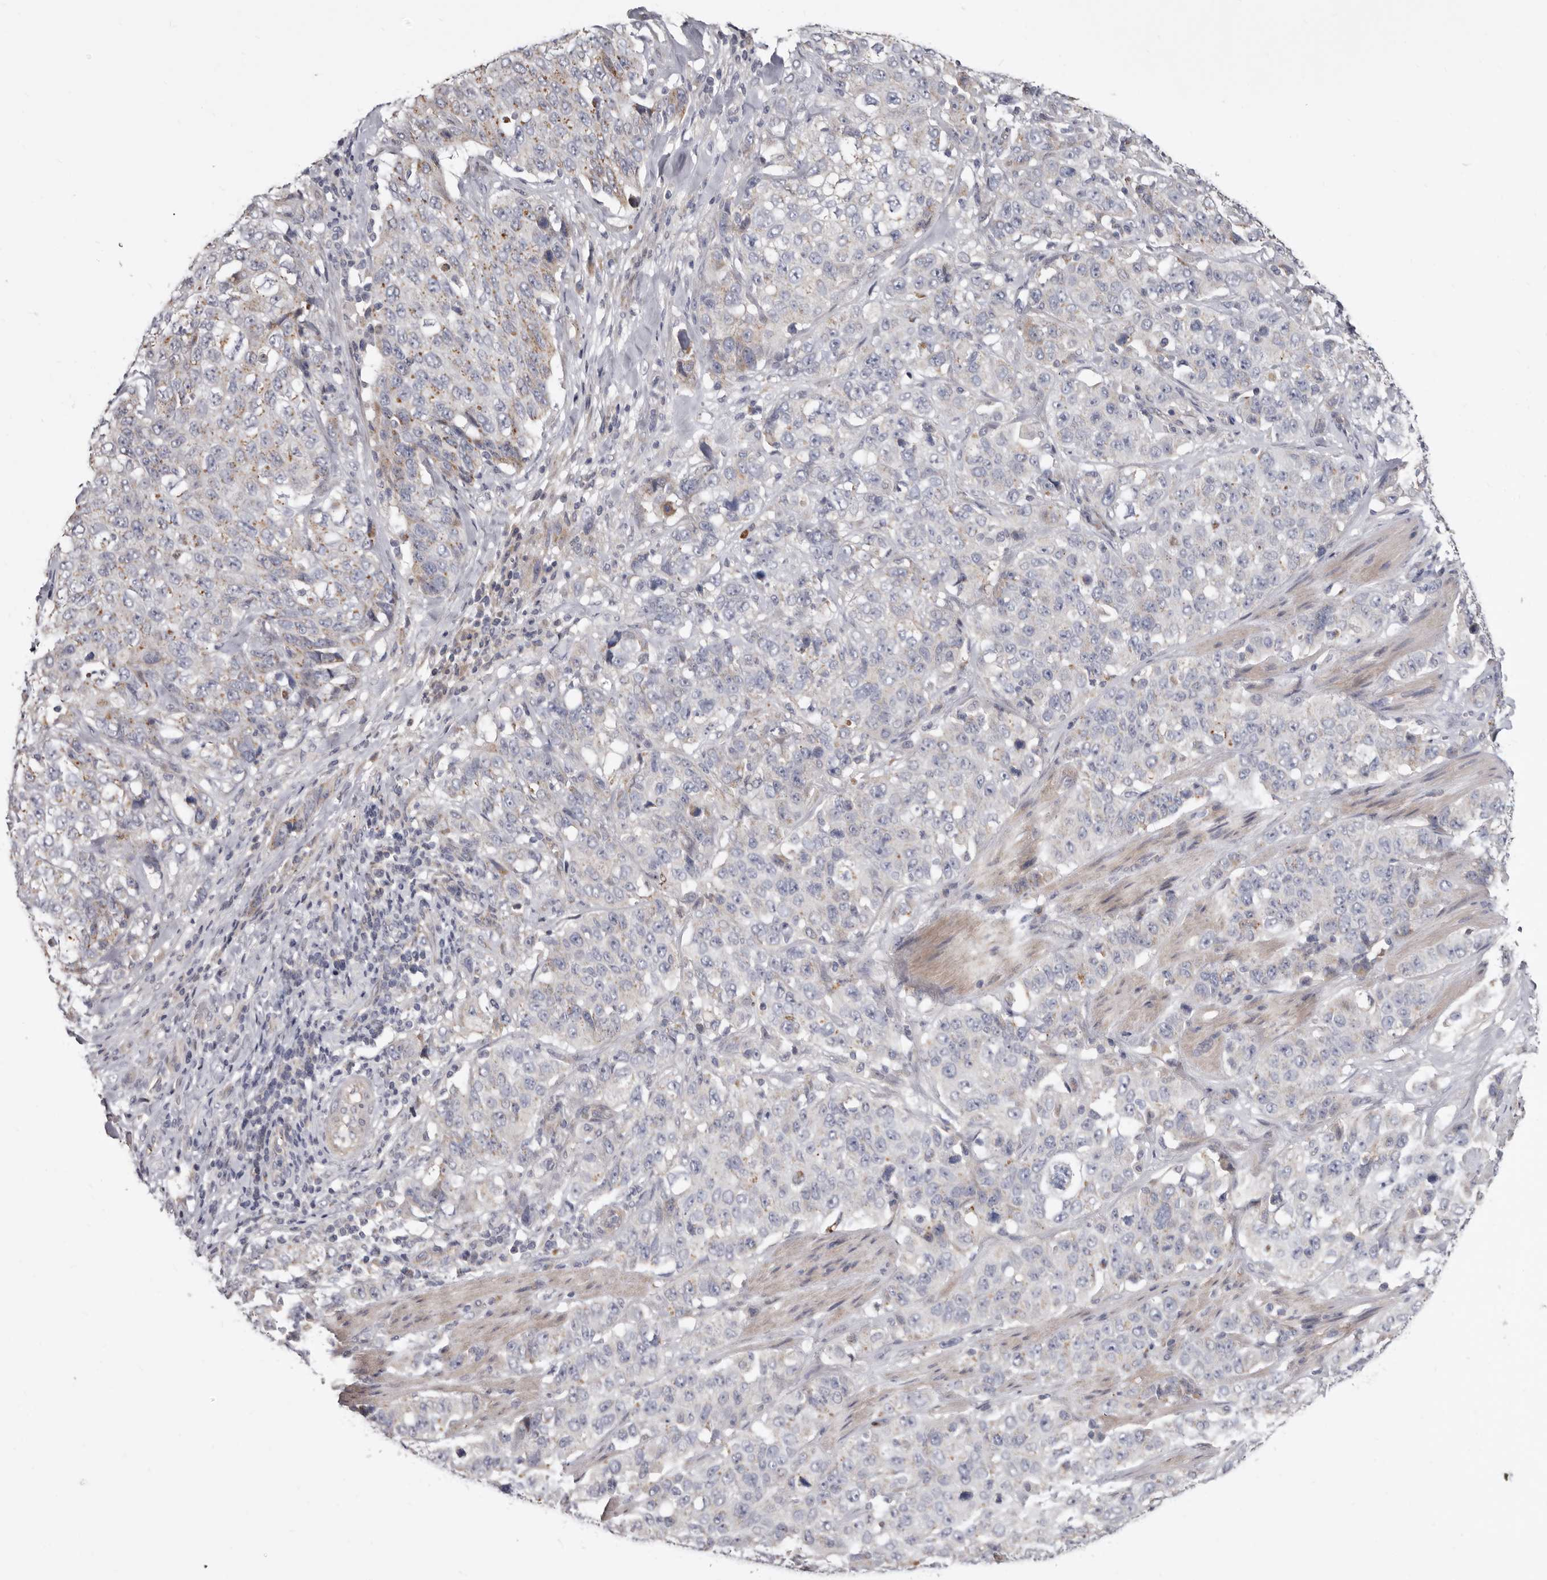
{"staining": {"intensity": "weak", "quantity": "<25%", "location": "cytoplasmic/membranous"}, "tissue": "stomach cancer", "cell_type": "Tumor cells", "image_type": "cancer", "snomed": [{"axis": "morphology", "description": "Adenocarcinoma, NOS"}, {"axis": "topography", "description": "Stomach"}], "caption": "High power microscopy image of an immunohistochemistry (IHC) photomicrograph of stomach adenocarcinoma, revealing no significant staining in tumor cells.", "gene": "SPTA1", "patient": {"sex": "male", "age": 48}}